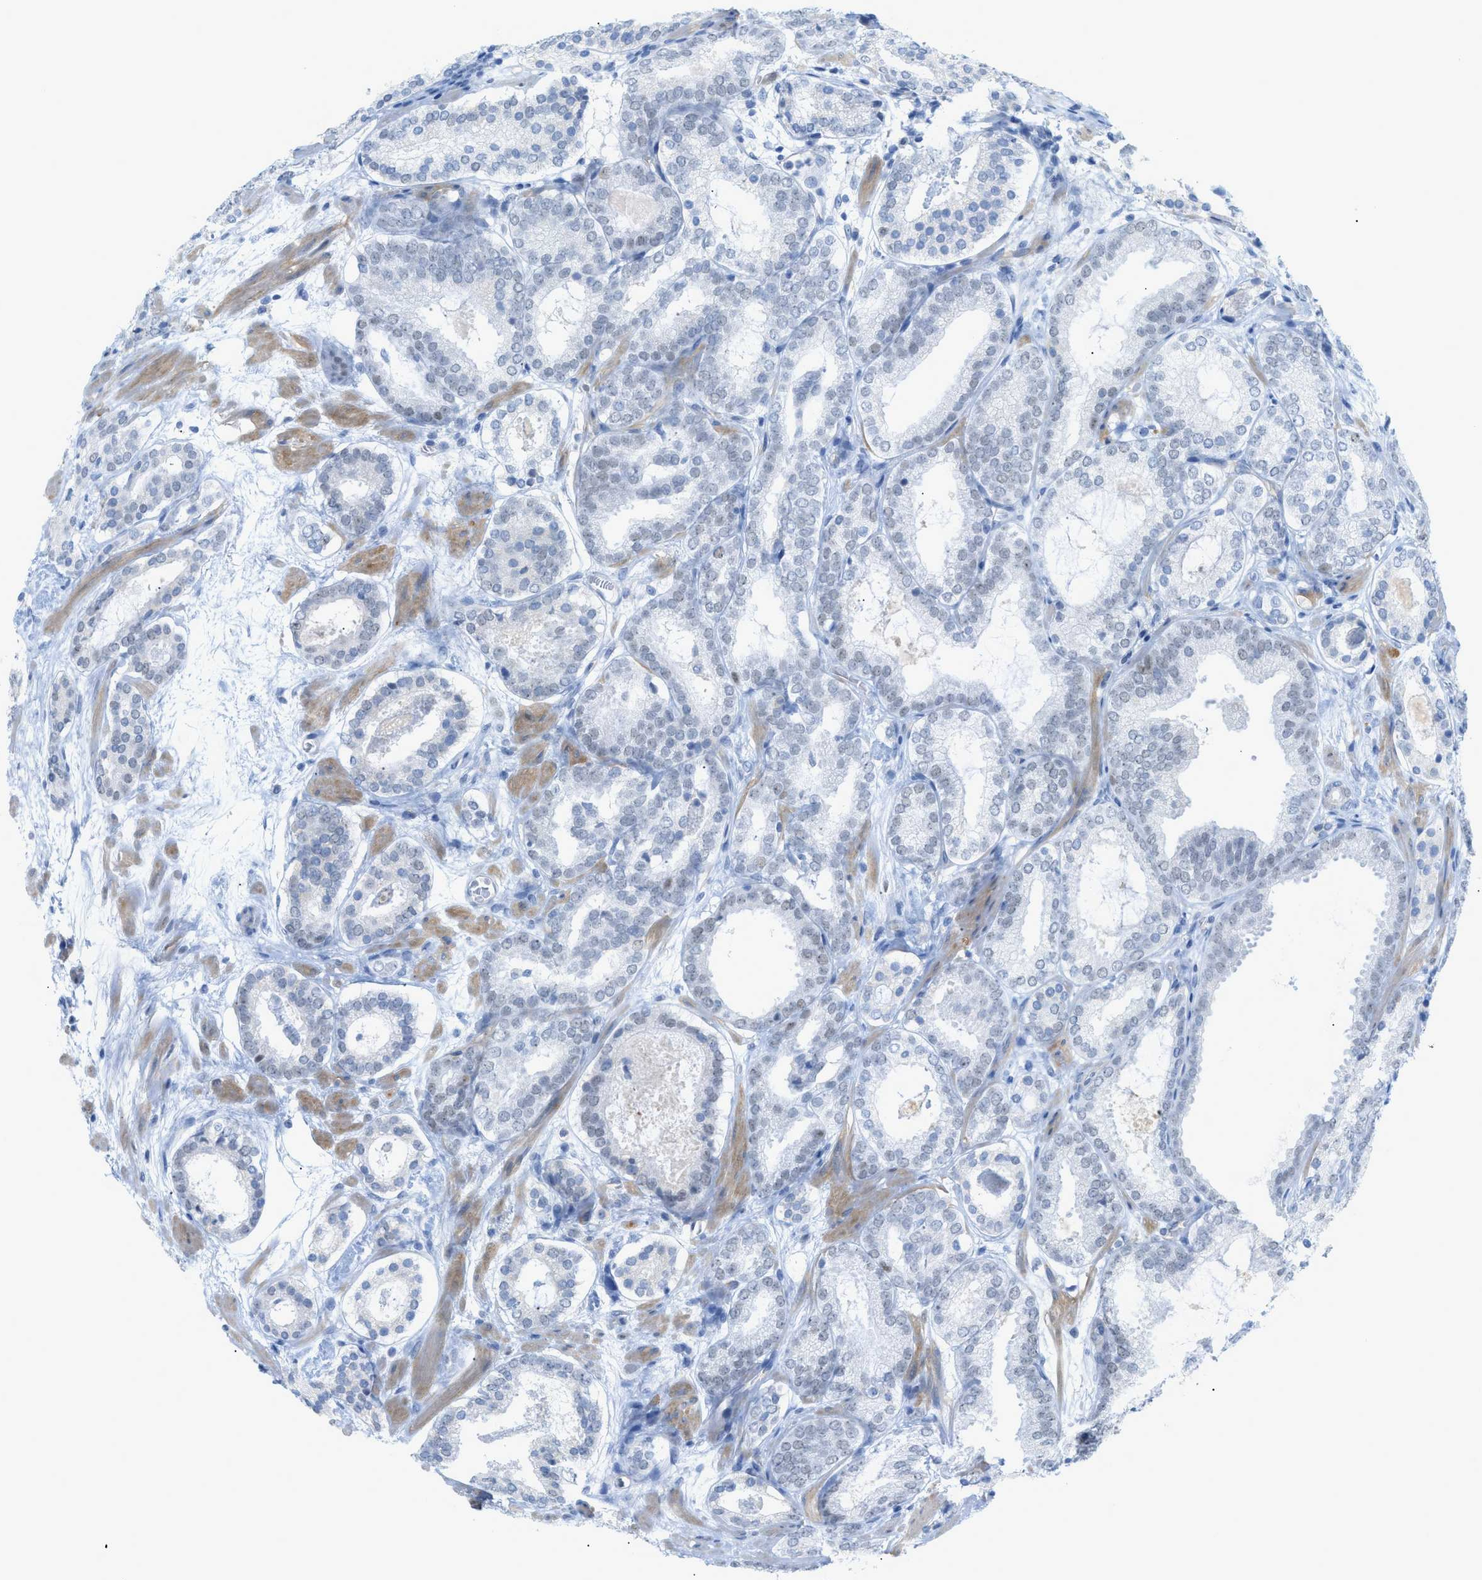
{"staining": {"intensity": "negative", "quantity": "none", "location": "none"}, "tissue": "prostate cancer", "cell_type": "Tumor cells", "image_type": "cancer", "snomed": [{"axis": "morphology", "description": "Adenocarcinoma, Low grade"}, {"axis": "topography", "description": "Prostate"}], "caption": "Immunohistochemistry of human adenocarcinoma (low-grade) (prostate) exhibits no staining in tumor cells.", "gene": "HLTF", "patient": {"sex": "male", "age": 69}}